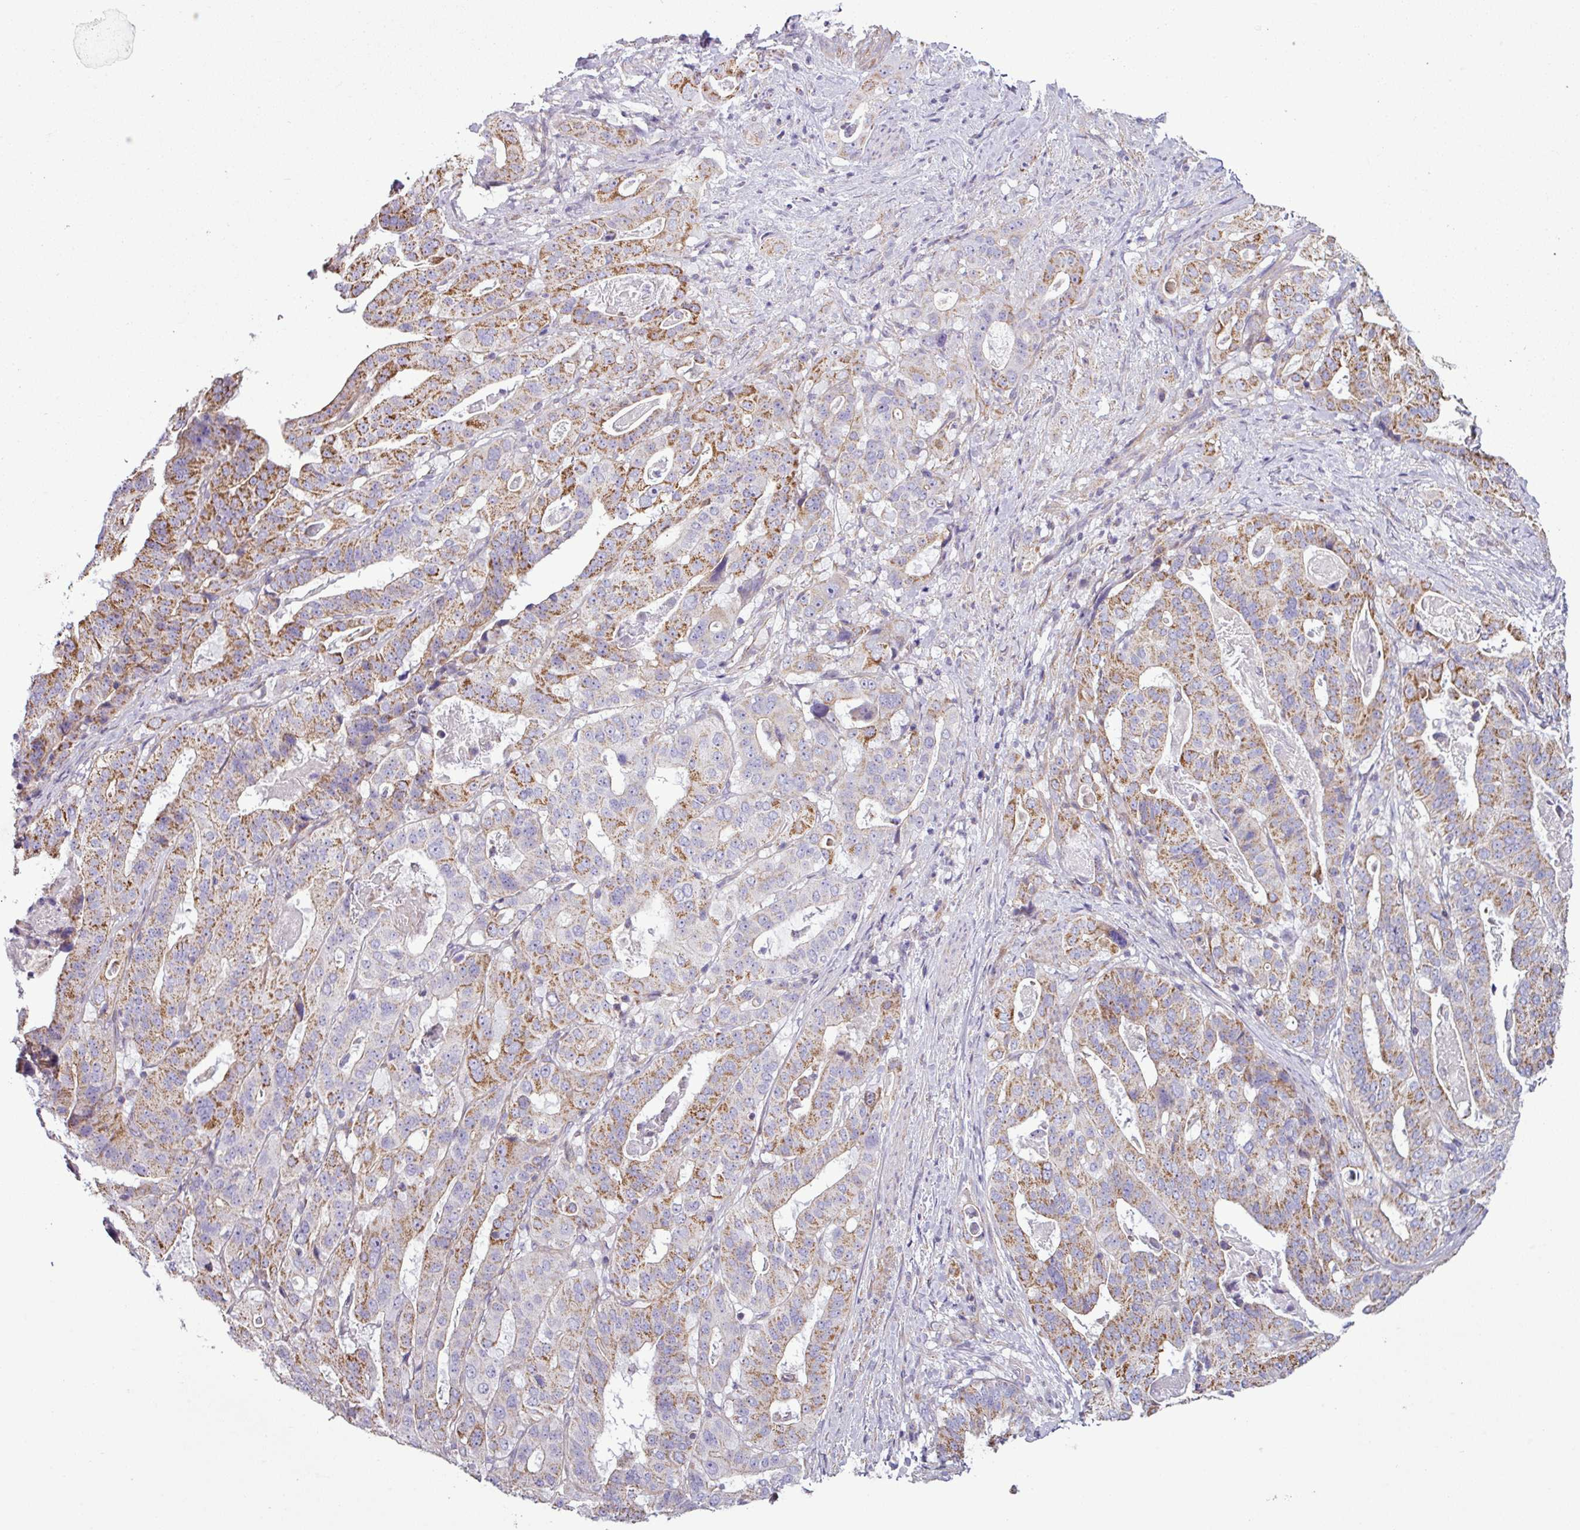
{"staining": {"intensity": "moderate", "quantity": "25%-75%", "location": "cytoplasmic/membranous"}, "tissue": "stomach cancer", "cell_type": "Tumor cells", "image_type": "cancer", "snomed": [{"axis": "morphology", "description": "Adenocarcinoma, NOS"}, {"axis": "topography", "description": "Stomach"}], "caption": "Protein staining reveals moderate cytoplasmic/membranous positivity in about 25%-75% of tumor cells in stomach adenocarcinoma.", "gene": "BTN2A2", "patient": {"sex": "male", "age": 48}}